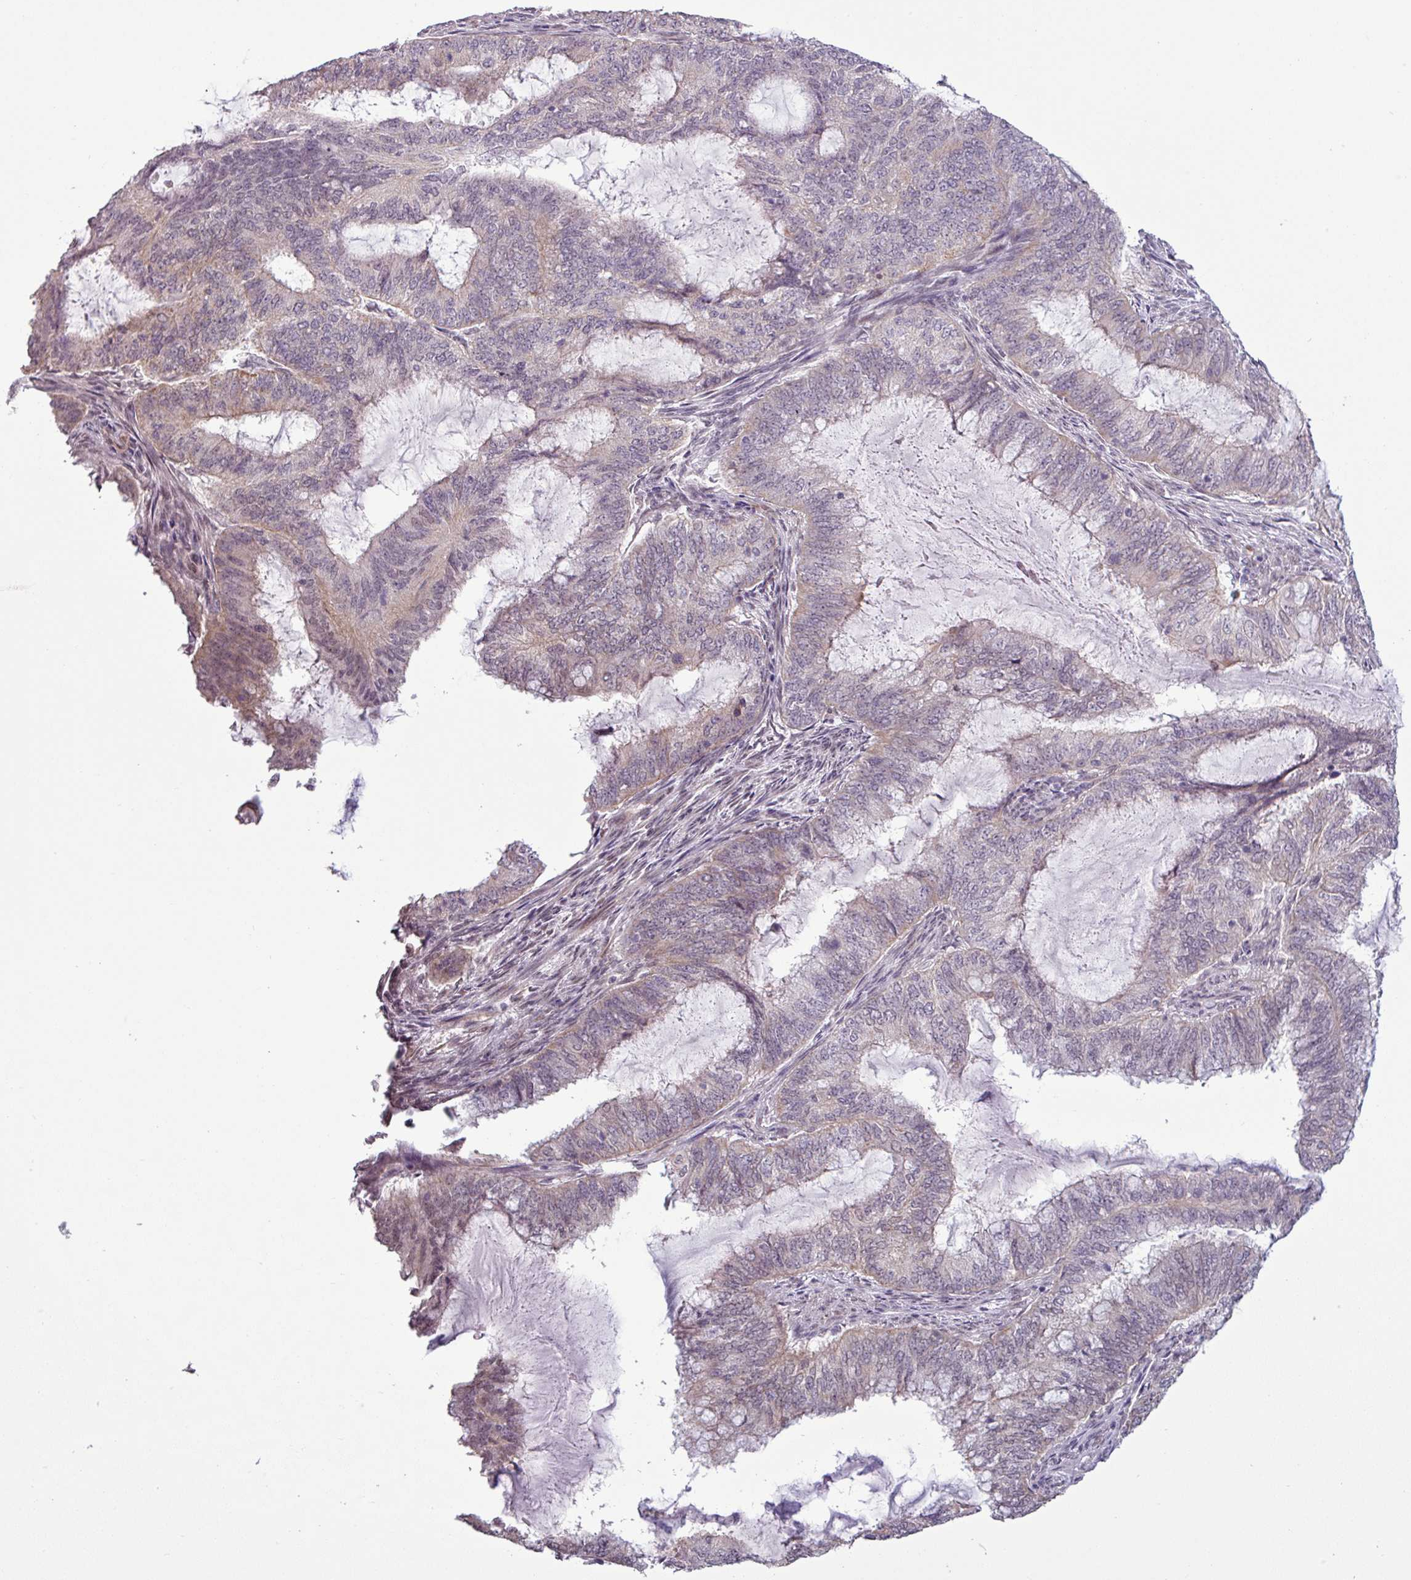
{"staining": {"intensity": "weak", "quantity": "<25%", "location": "cytoplasmic/membranous"}, "tissue": "endometrial cancer", "cell_type": "Tumor cells", "image_type": "cancer", "snomed": [{"axis": "morphology", "description": "Adenocarcinoma, NOS"}, {"axis": "topography", "description": "Endometrium"}], "caption": "The IHC micrograph has no significant expression in tumor cells of endometrial cancer (adenocarcinoma) tissue.", "gene": "GPT2", "patient": {"sex": "female", "age": 51}}